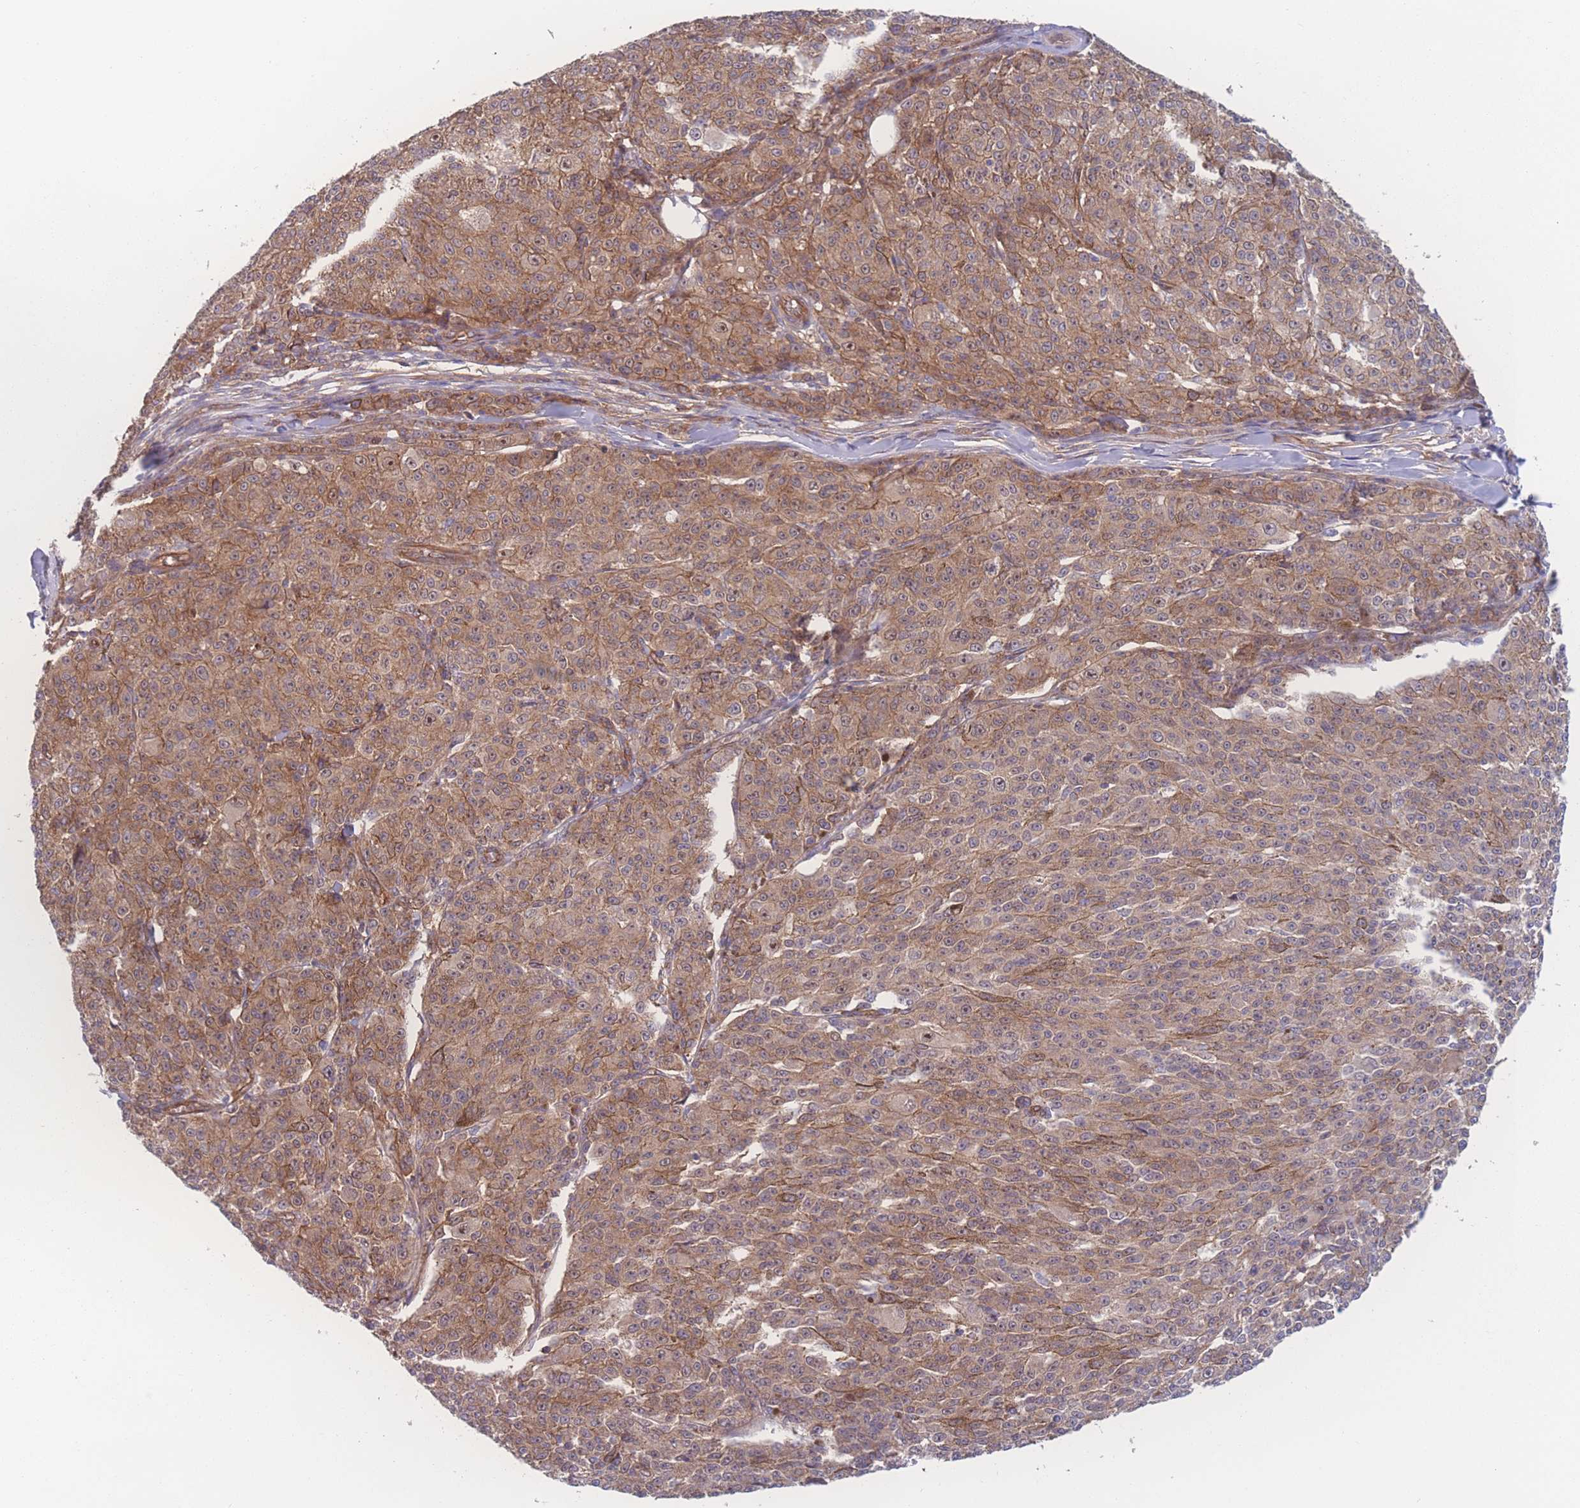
{"staining": {"intensity": "moderate", "quantity": ">75%", "location": "cytoplasmic/membranous"}, "tissue": "melanoma", "cell_type": "Tumor cells", "image_type": "cancer", "snomed": [{"axis": "morphology", "description": "Malignant melanoma, NOS"}, {"axis": "topography", "description": "Skin"}], "caption": "Malignant melanoma stained with immunohistochemistry (IHC) displays moderate cytoplasmic/membranous expression in approximately >75% of tumor cells.", "gene": "CFAP97", "patient": {"sex": "female", "age": 52}}